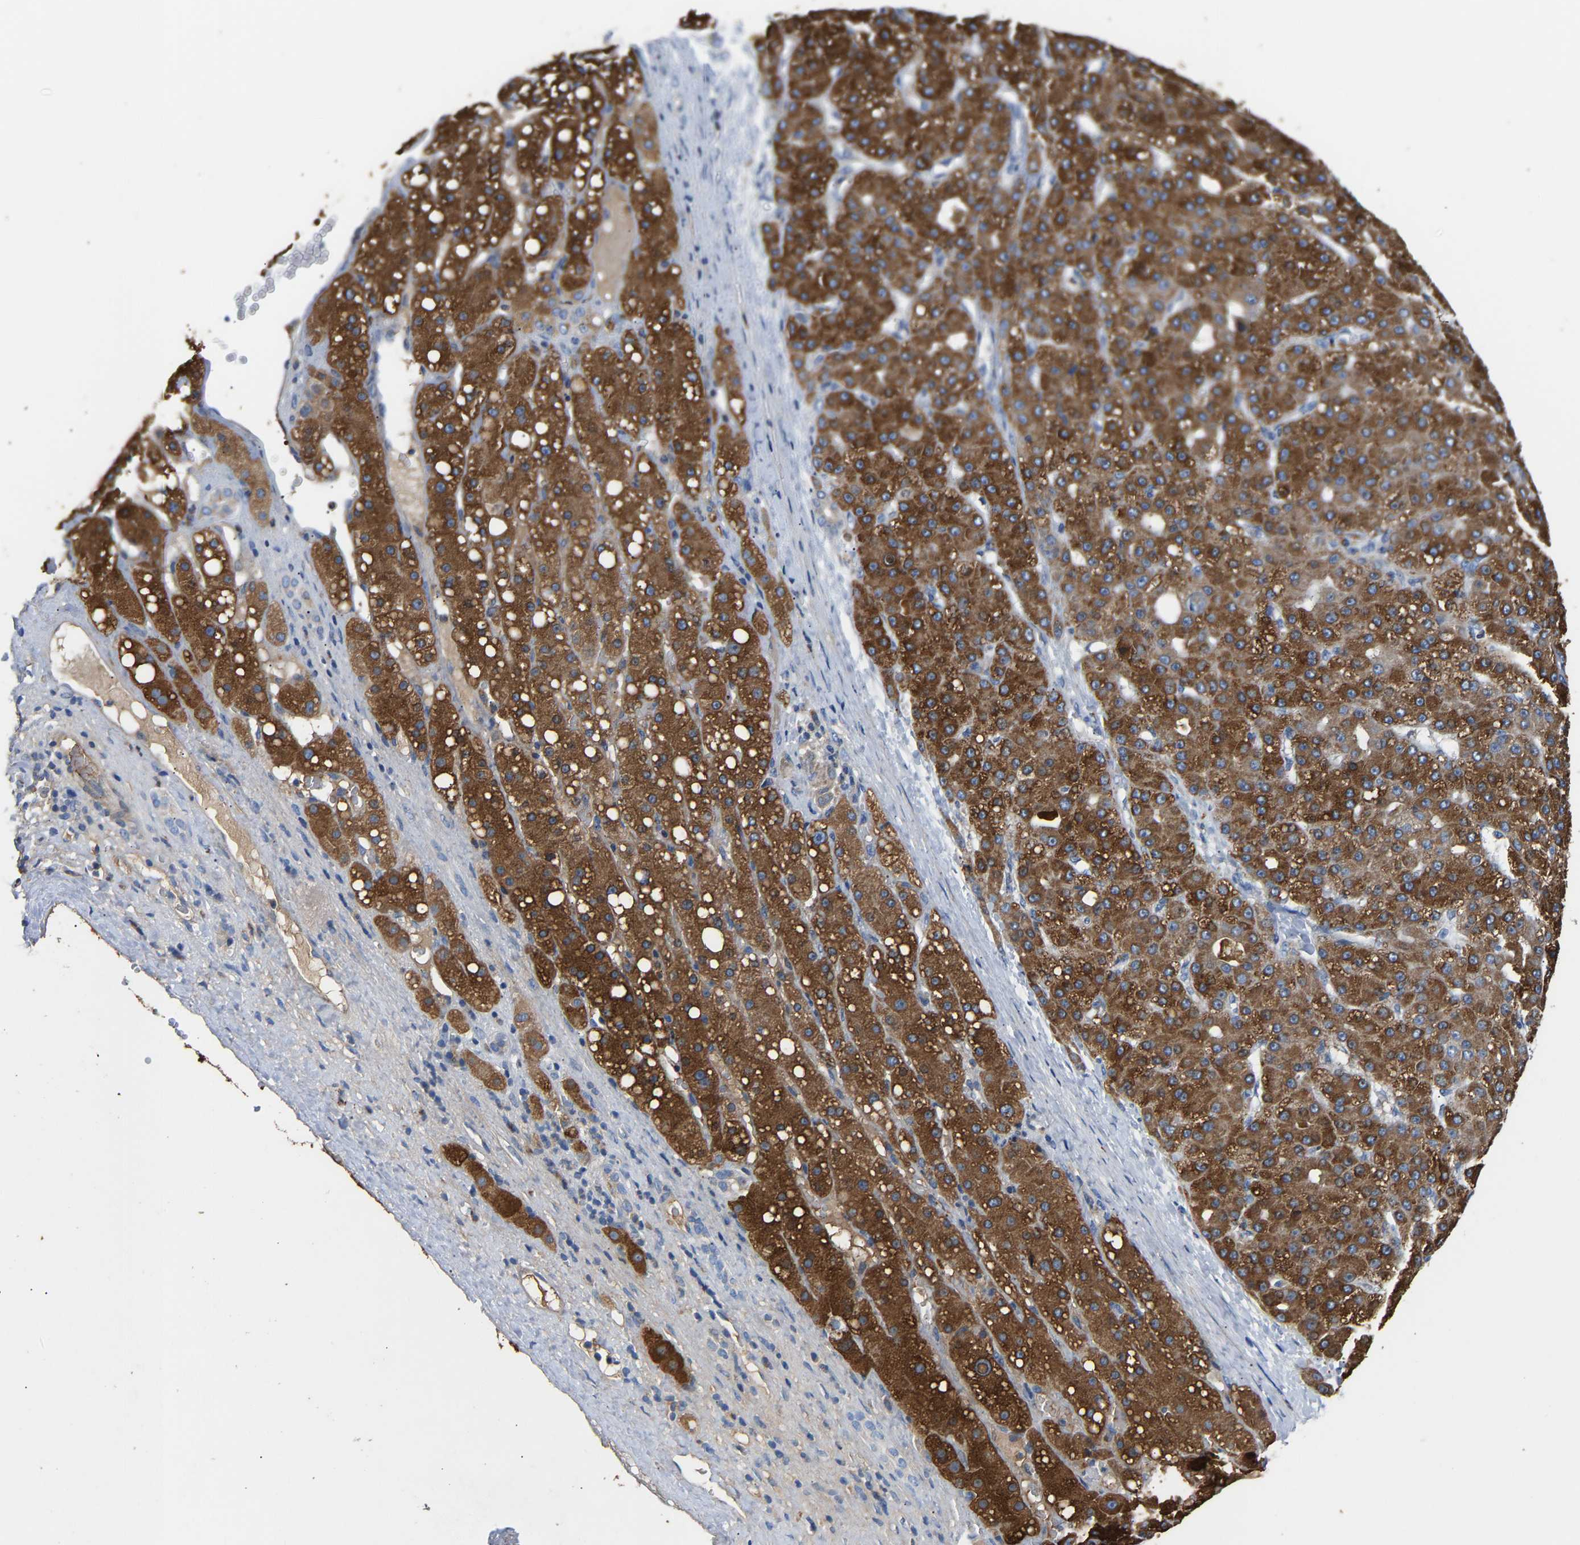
{"staining": {"intensity": "strong", "quantity": ">75%", "location": "cytoplasmic/membranous"}, "tissue": "liver cancer", "cell_type": "Tumor cells", "image_type": "cancer", "snomed": [{"axis": "morphology", "description": "Carcinoma, Hepatocellular, NOS"}, {"axis": "topography", "description": "Liver"}], "caption": "Immunohistochemistry (IHC) photomicrograph of neoplastic tissue: liver cancer (hepatocellular carcinoma) stained using IHC shows high levels of strong protein expression localized specifically in the cytoplasmic/membranous of tumor cells, appearing as a cytoplasmic/membranous brown color.", "gene": "CCDC171", "patient": {"sex": "male", "age": 67}}